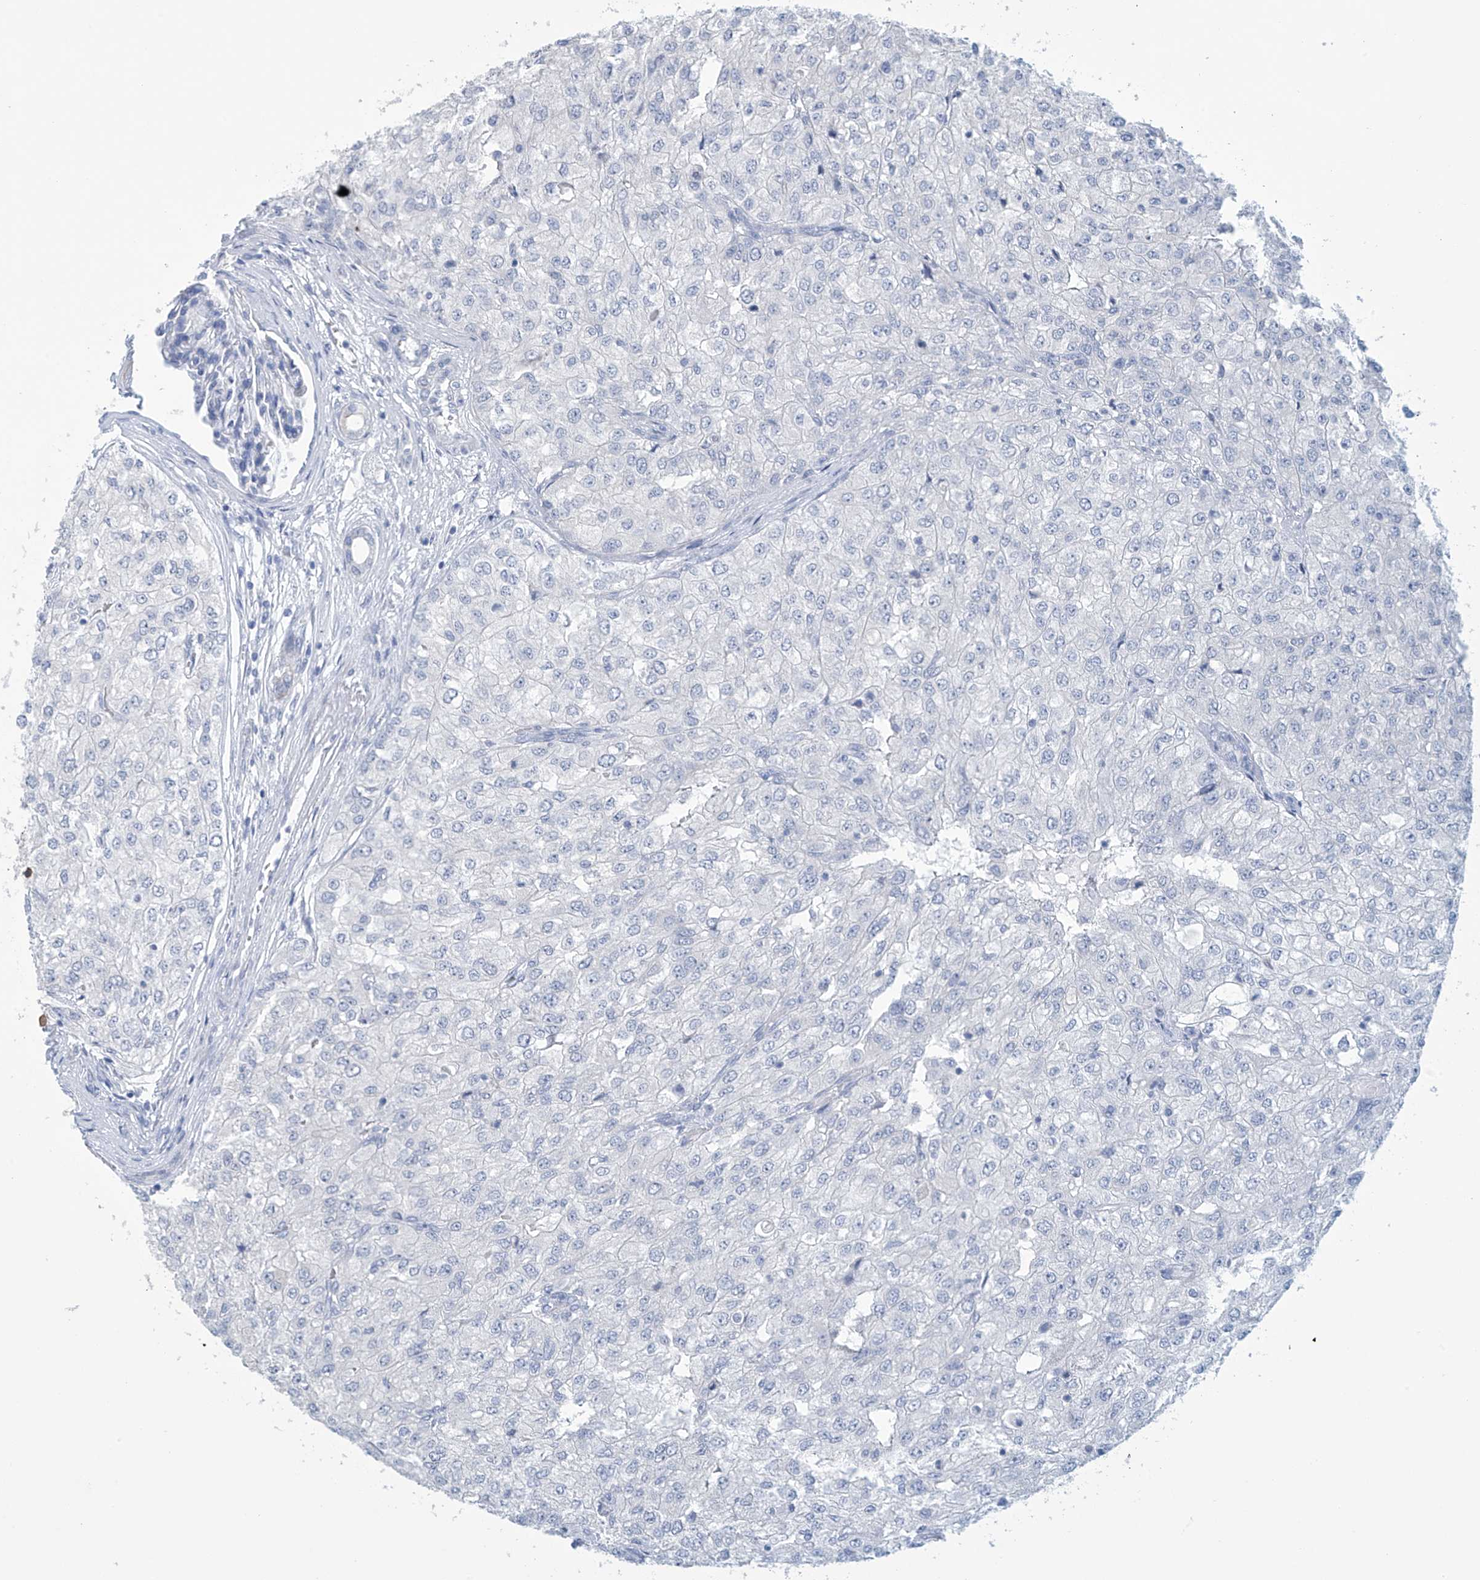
{"staining": {"intensity": "negative", "quantity": "none", "location": "none"}, "tissue": "renal cancer", "cell_type": "Tumor cells", "image_type": "cancer", "snomed": [{"axis": "morphology", "description": "Adenocarcinoma, NOS"}, {"axis": "topography", "description": "Kidney"}], "caption": "Tumor cells are negative for brown protein staining in adenocarcinoma (renal).", "gene": "DSP", "patient": {"sex": "female", "age": 54}}